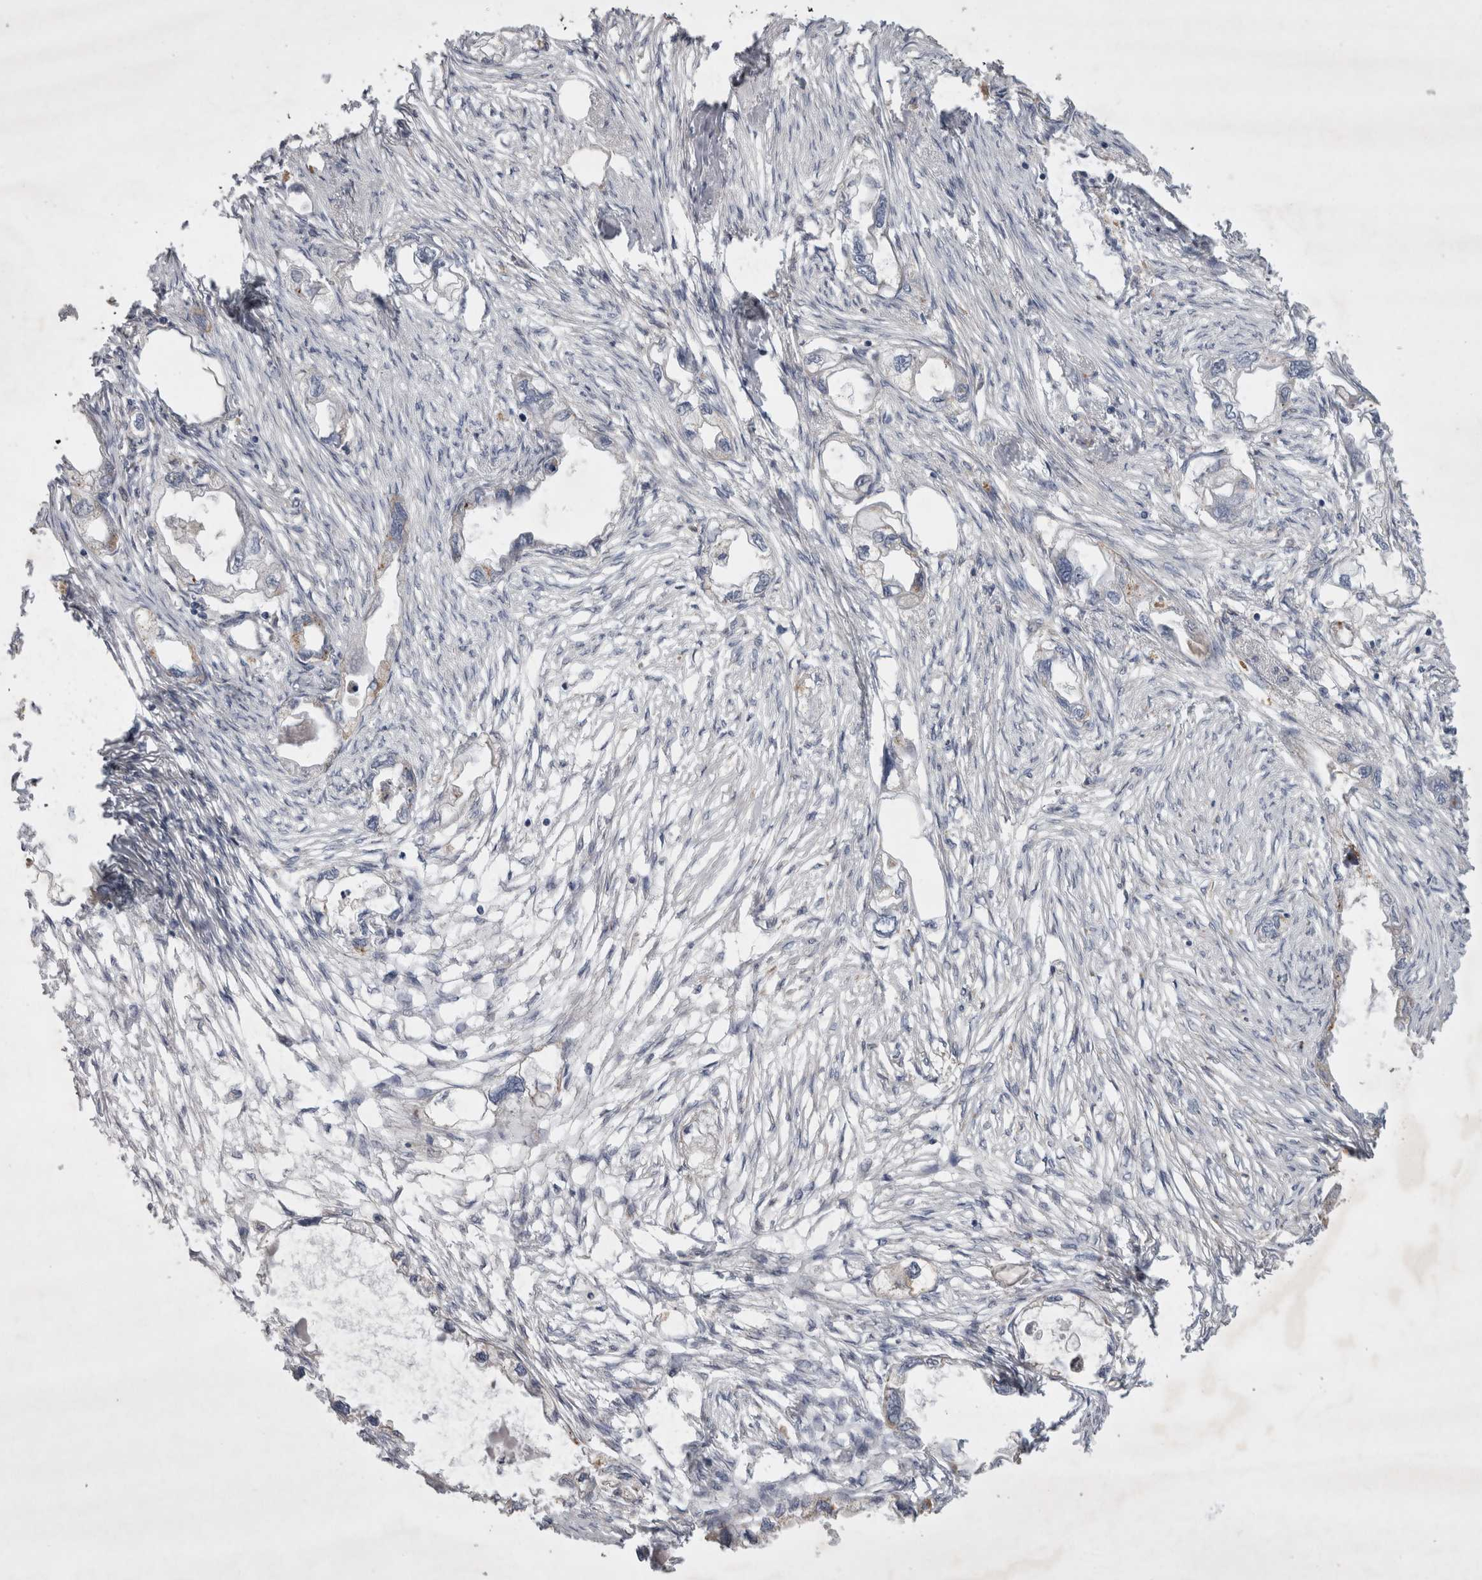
{"staining": {"intensity": "weak", "quantity": "<25%", "location": "cytoplasmic/membranous"}, "tissue": "endometrial cancer", "cell_type": "Tumor cells", "image_type": "cancer", "snomed": [{"axis": "morphology", "description": "Adenocarcinoma, NOS"}, {"axis": "morphology", "description": "Adenocarcinoma, metastatic, NOS"}, {"axis": "topography", "description": "Adipose tissue"}, {"axis": "topography", "description": "Endometrium"}], "caption": "This image is of metastatic adenocarcinoma (endometrial) stained with IHC to label a protein in brown with the nuclei are counter-stained blue. There is no positivity in tumor cells.", "gene": "STRADB", "patient": {"sex": "female", "age": 67}}